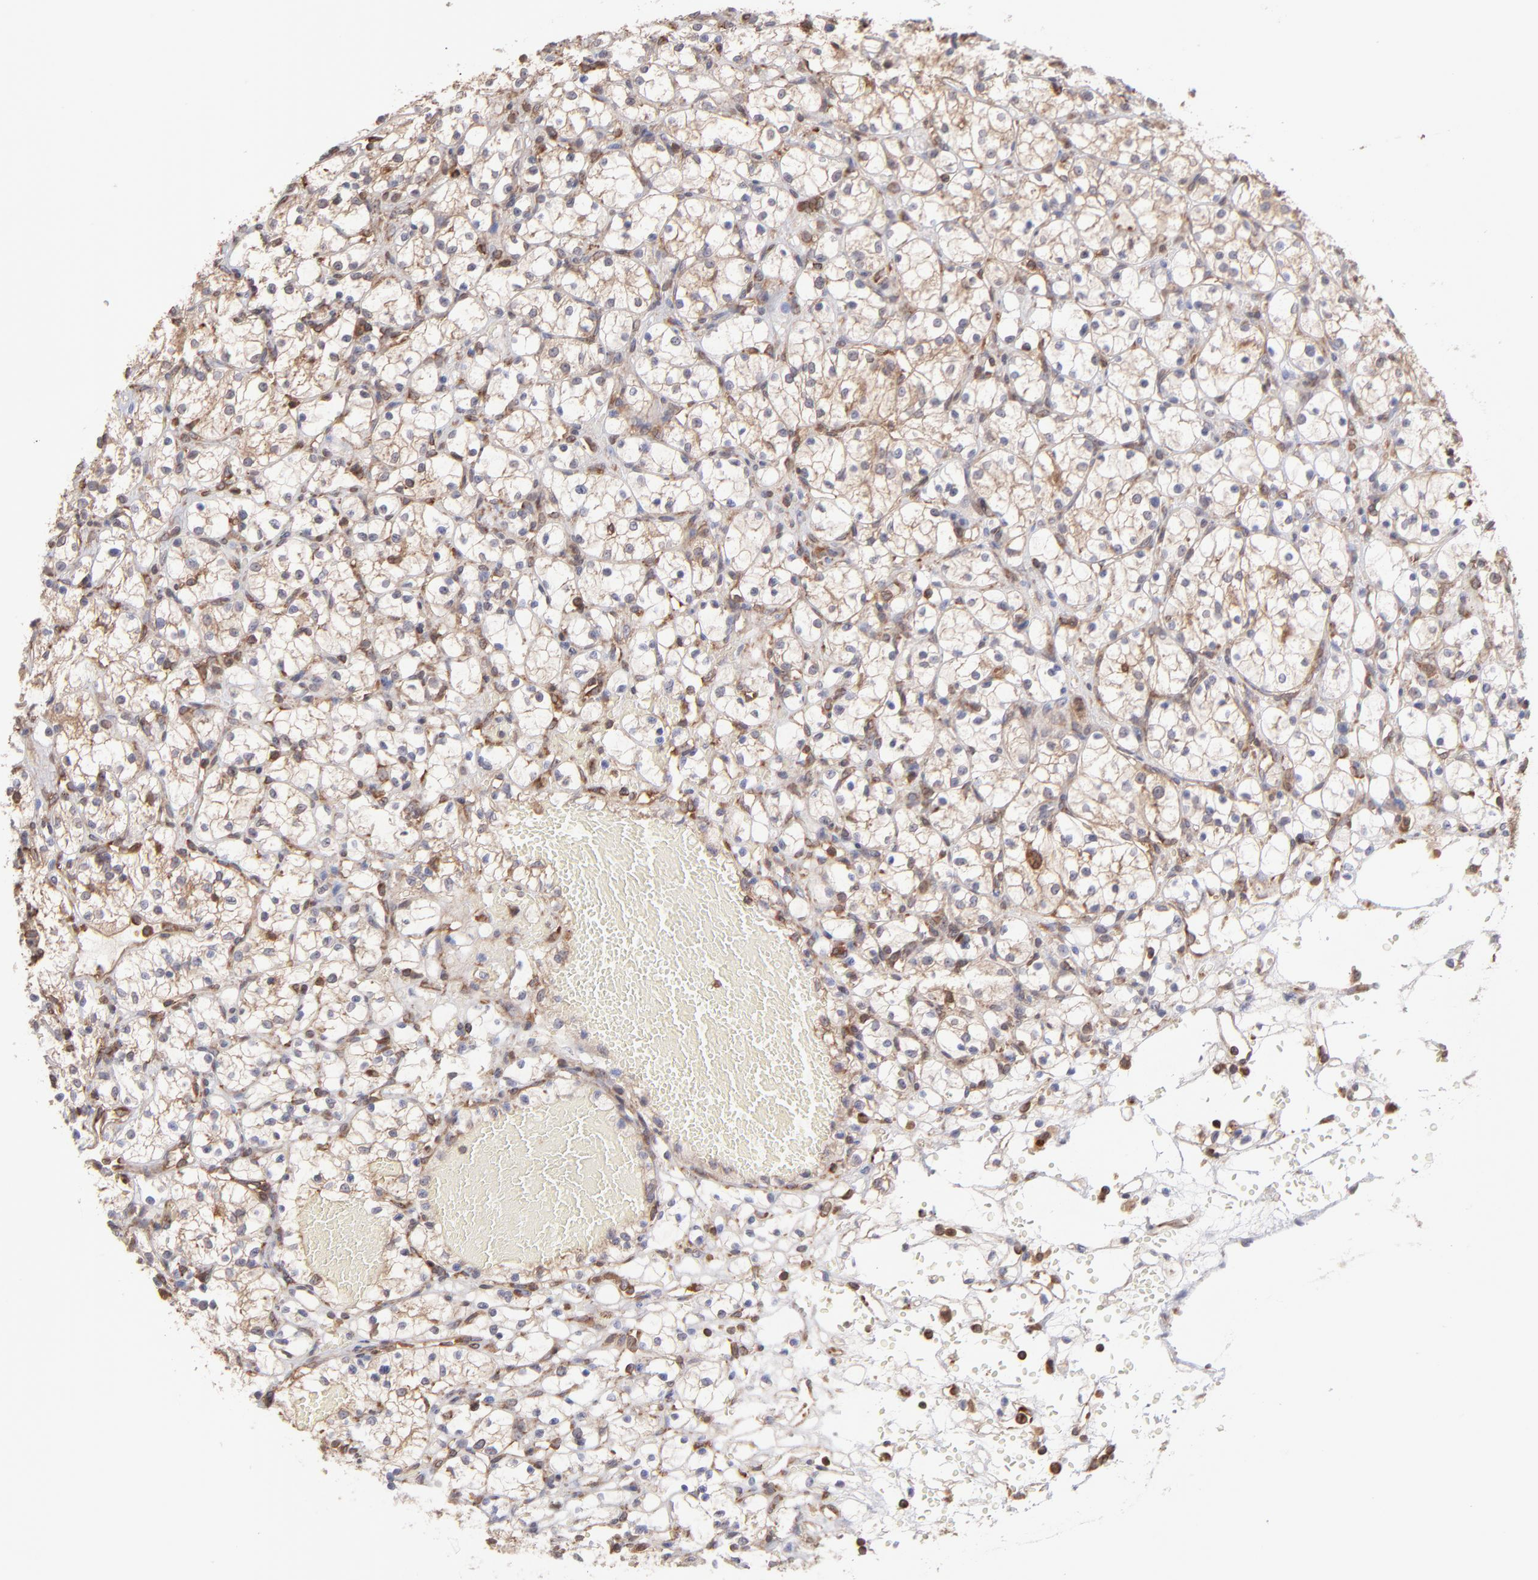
{"staining": {"intensity": "moderate", "quantity": "25%-75%", "location": "cytoplasmic/membranous"}, "tissue": "renal cancer", "cell_type": "Tumor cells", "image_type": "cancer", "snomed": [{"axis": "morphology", "description": "Adenocarcinoma, NOS"}, {"axis": "topography", "description": "Kidney"}], "caption": "Immunohistochemistry (IHC) (DAB) staining of renal cancer (adenocarcinoma) demonstrates moderate cytoplasmic/membranous protein positivity in about 25%-75% of tumor cells. (DAB IHC, brown staining for protein, blue staining for nuclei).", "gene": "MAPRE1", "patient": {"sex": "female", "age": 60}}